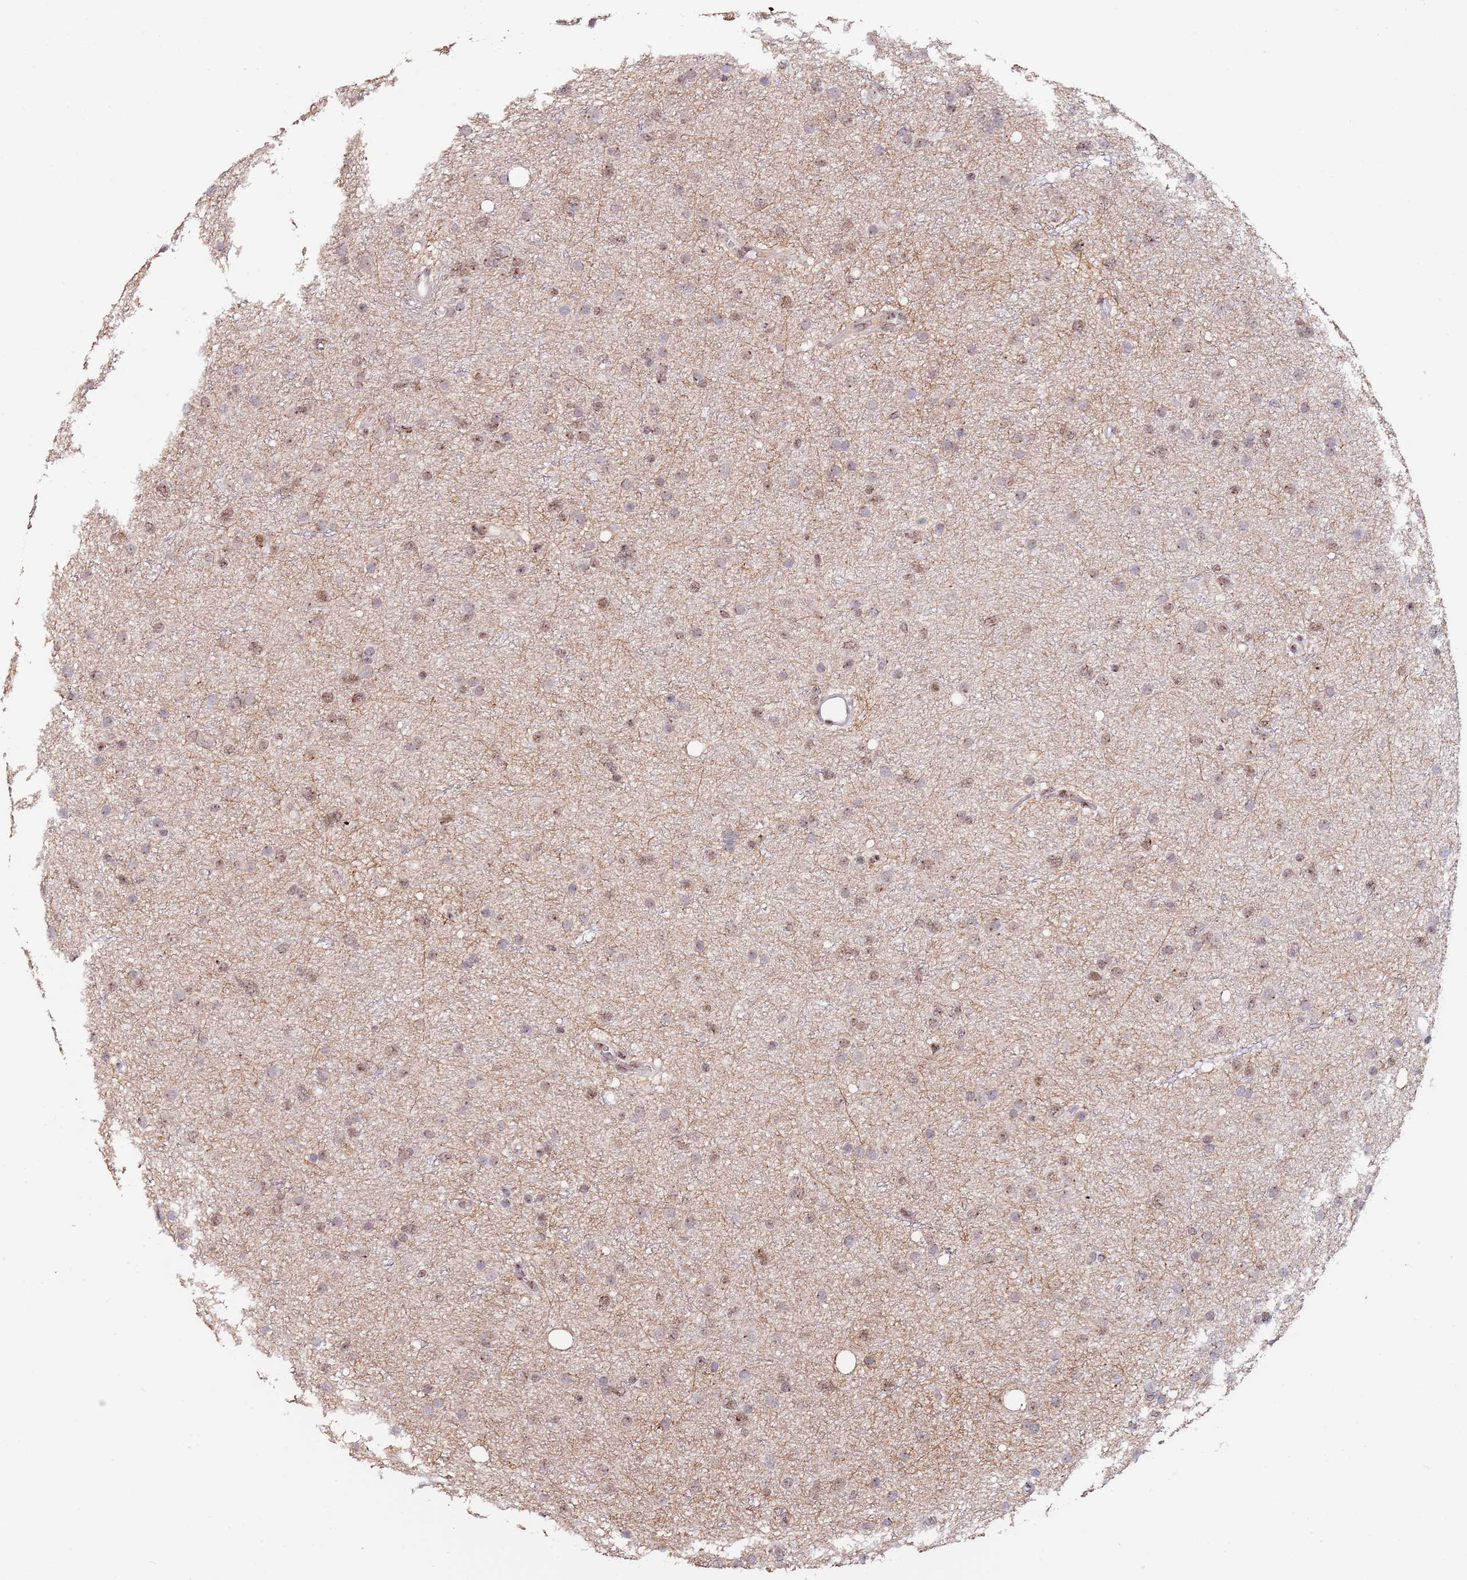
{"staining": {"intensity": "moderate", "quantity": "25%-75%", "location": "nuclear"}, "tissue": "glioma", "cell_type": "Tumor cells", "image_type": "cancer", "snomed": [{"axis": "morphology", "description": "Glioma, malignant, Low grade"}, {"axis": "topography", "description": "Cerebral cortex"}], "caption": "Malignant low-grade glioma stained for a protein (brown) displays moderate nuclear positive expression in approximately 25%-75% of tumor cells.", "gene": "CIZ1", "patient": {"sex": "female", "age": 39}}